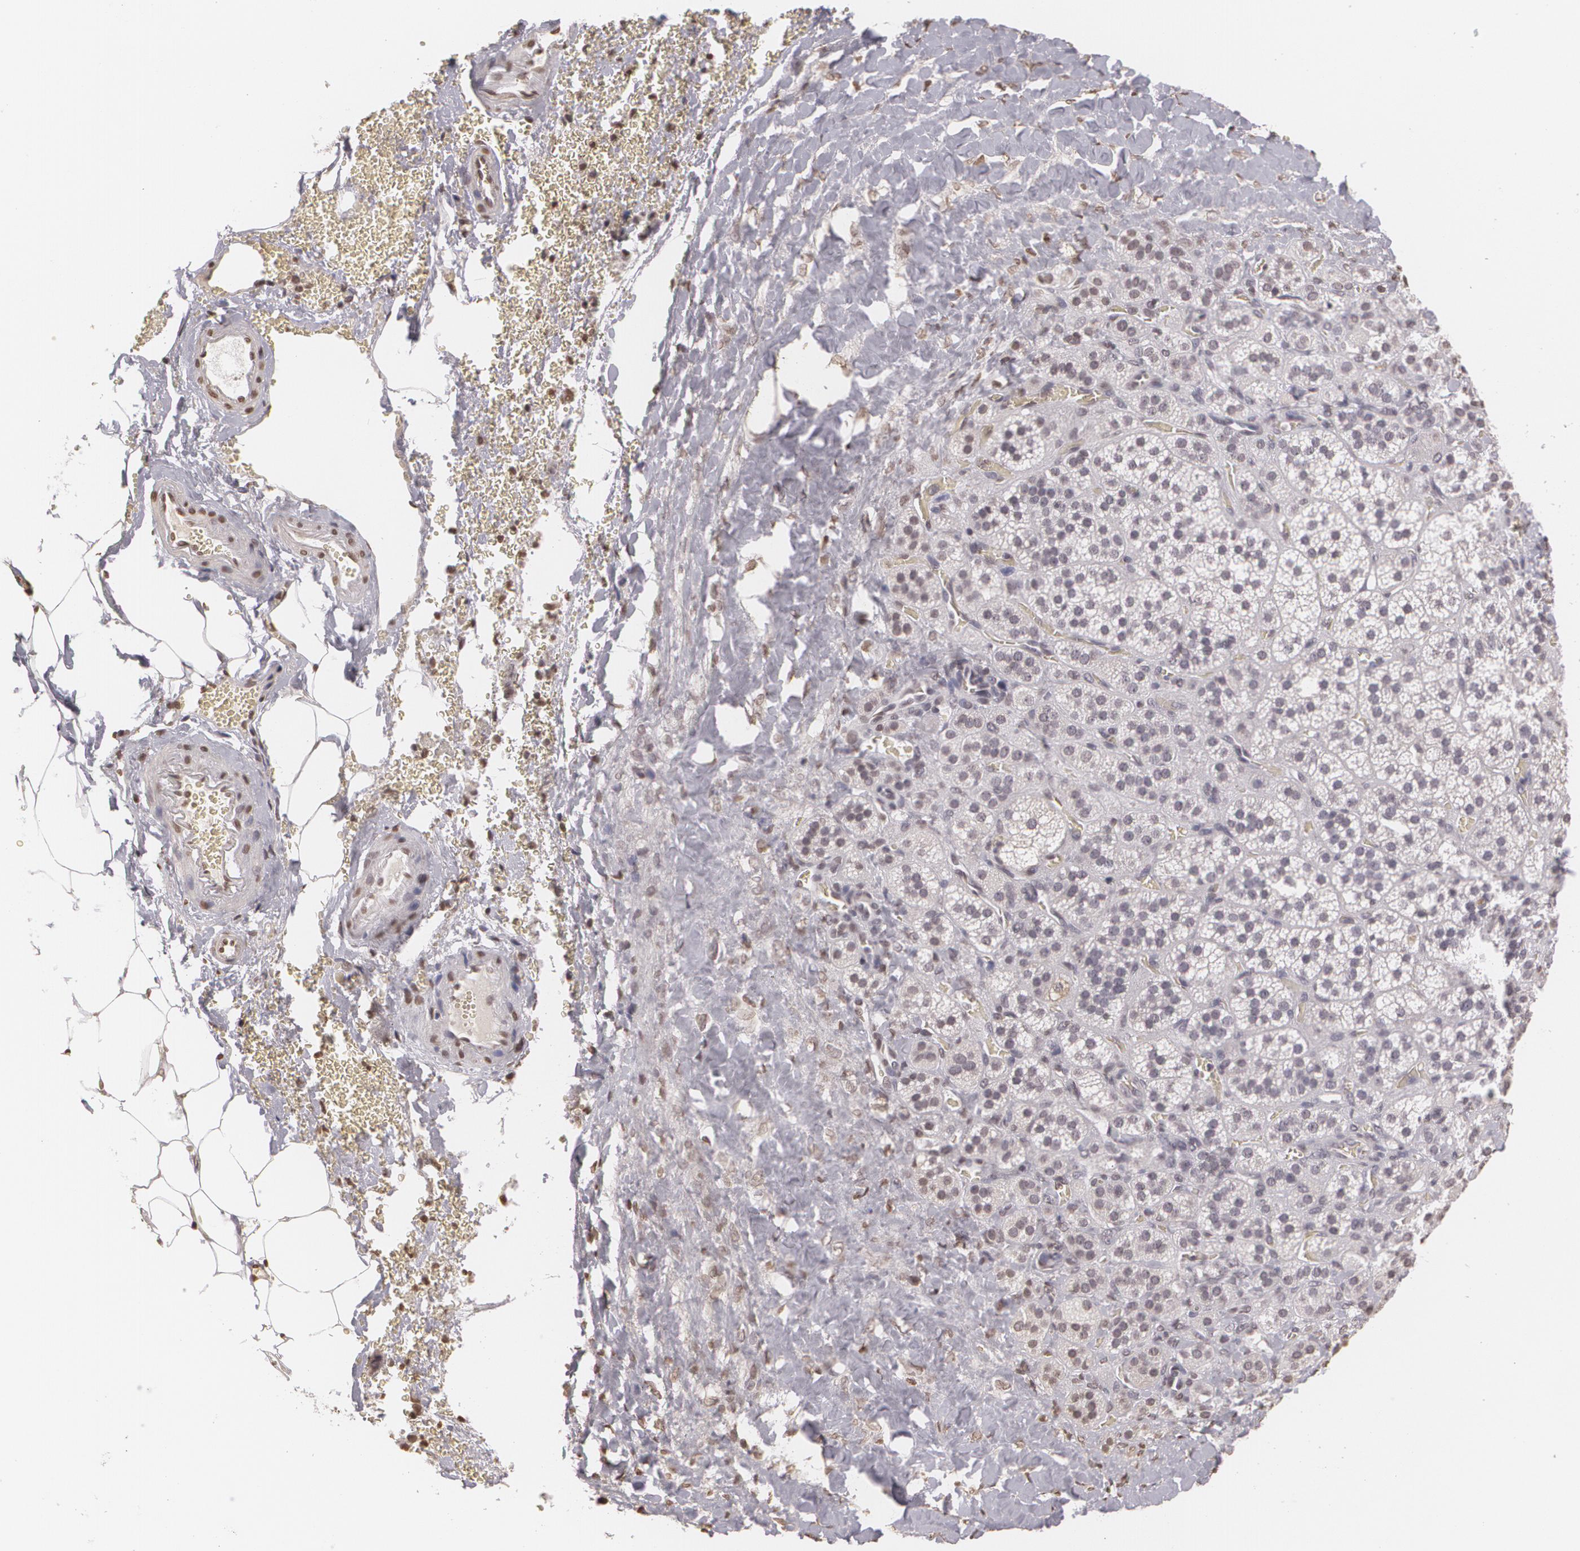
{"staining": {"intensity": "moderate", "quantity": "<25%", "location": "cytoplasmic/membranous"}, "tissue": "adrenal gland", "cell_type": "Glandular cells", "image_type": "normal", "snomed": [{"axis": "morphology", "description": "Normal tissue, NOS"}, {"axis": "topography", "description": "Adrenal gland"}], "caption": "A high-resolution image shows immunohistochemistry (IHC) staining of normal adrenal gland, which reveals moderate cytoplasmic/membranous expression in approximately <25% of glandular cells. (brown staining indicates protein expression, while blue staining denotes nuclei).", "gene": "MUC1", "patient": {"sex": "female", "age": 71}}